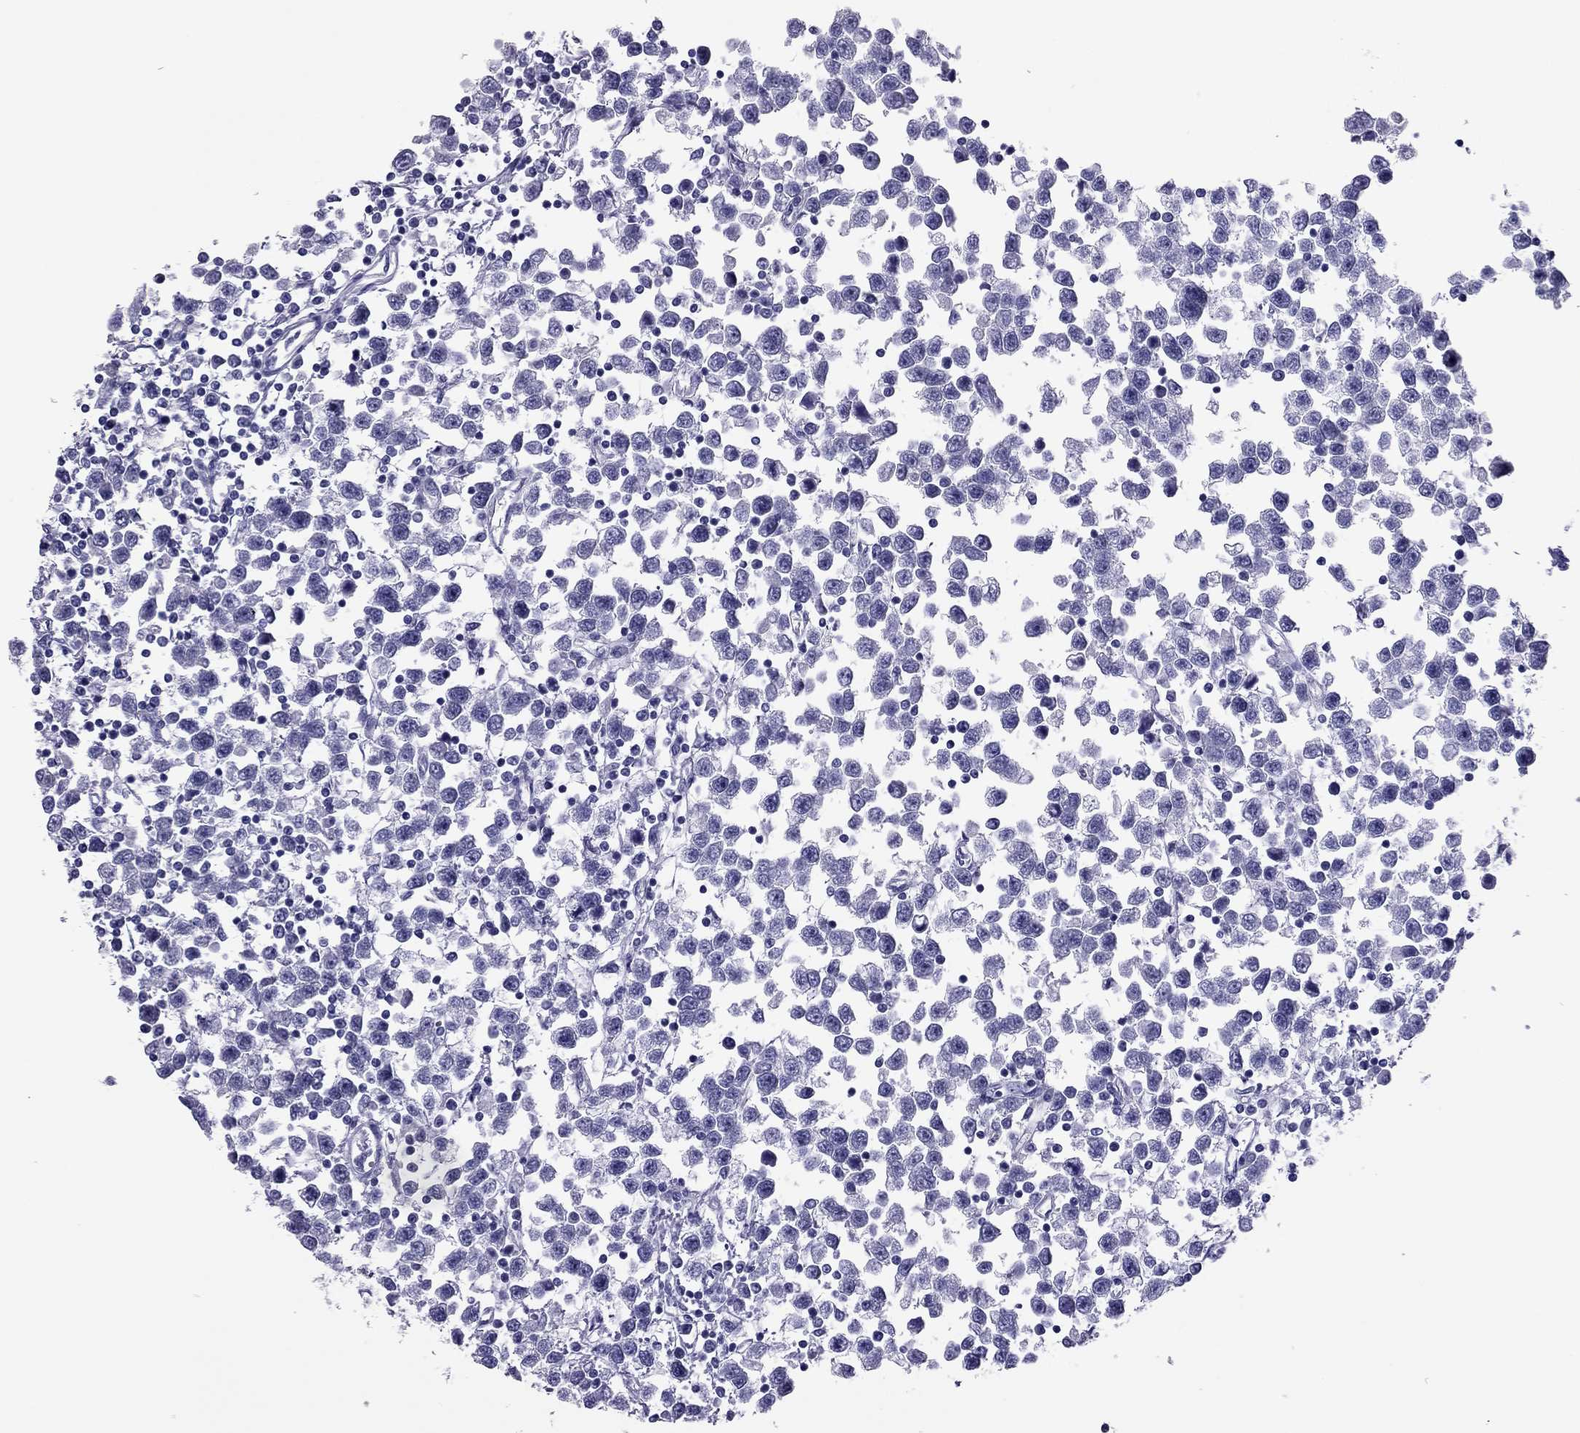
{"staining": {"intensity": "negative", "quantity": "none", "location": "none"}, "tissue": "testis cancer", "cell_type": "Tumor cells", "image_type": "cancer", "snomed": [{"axis": "morphology", "description": "Seminoma, NOS"}, {"axis": "topography", "description": "Testis"}], "caption": "There is no significant staining in tumor cells of seminoma (testis).", "gene": "PDE6A", "patient": {"sex": "male", "age": 34}}